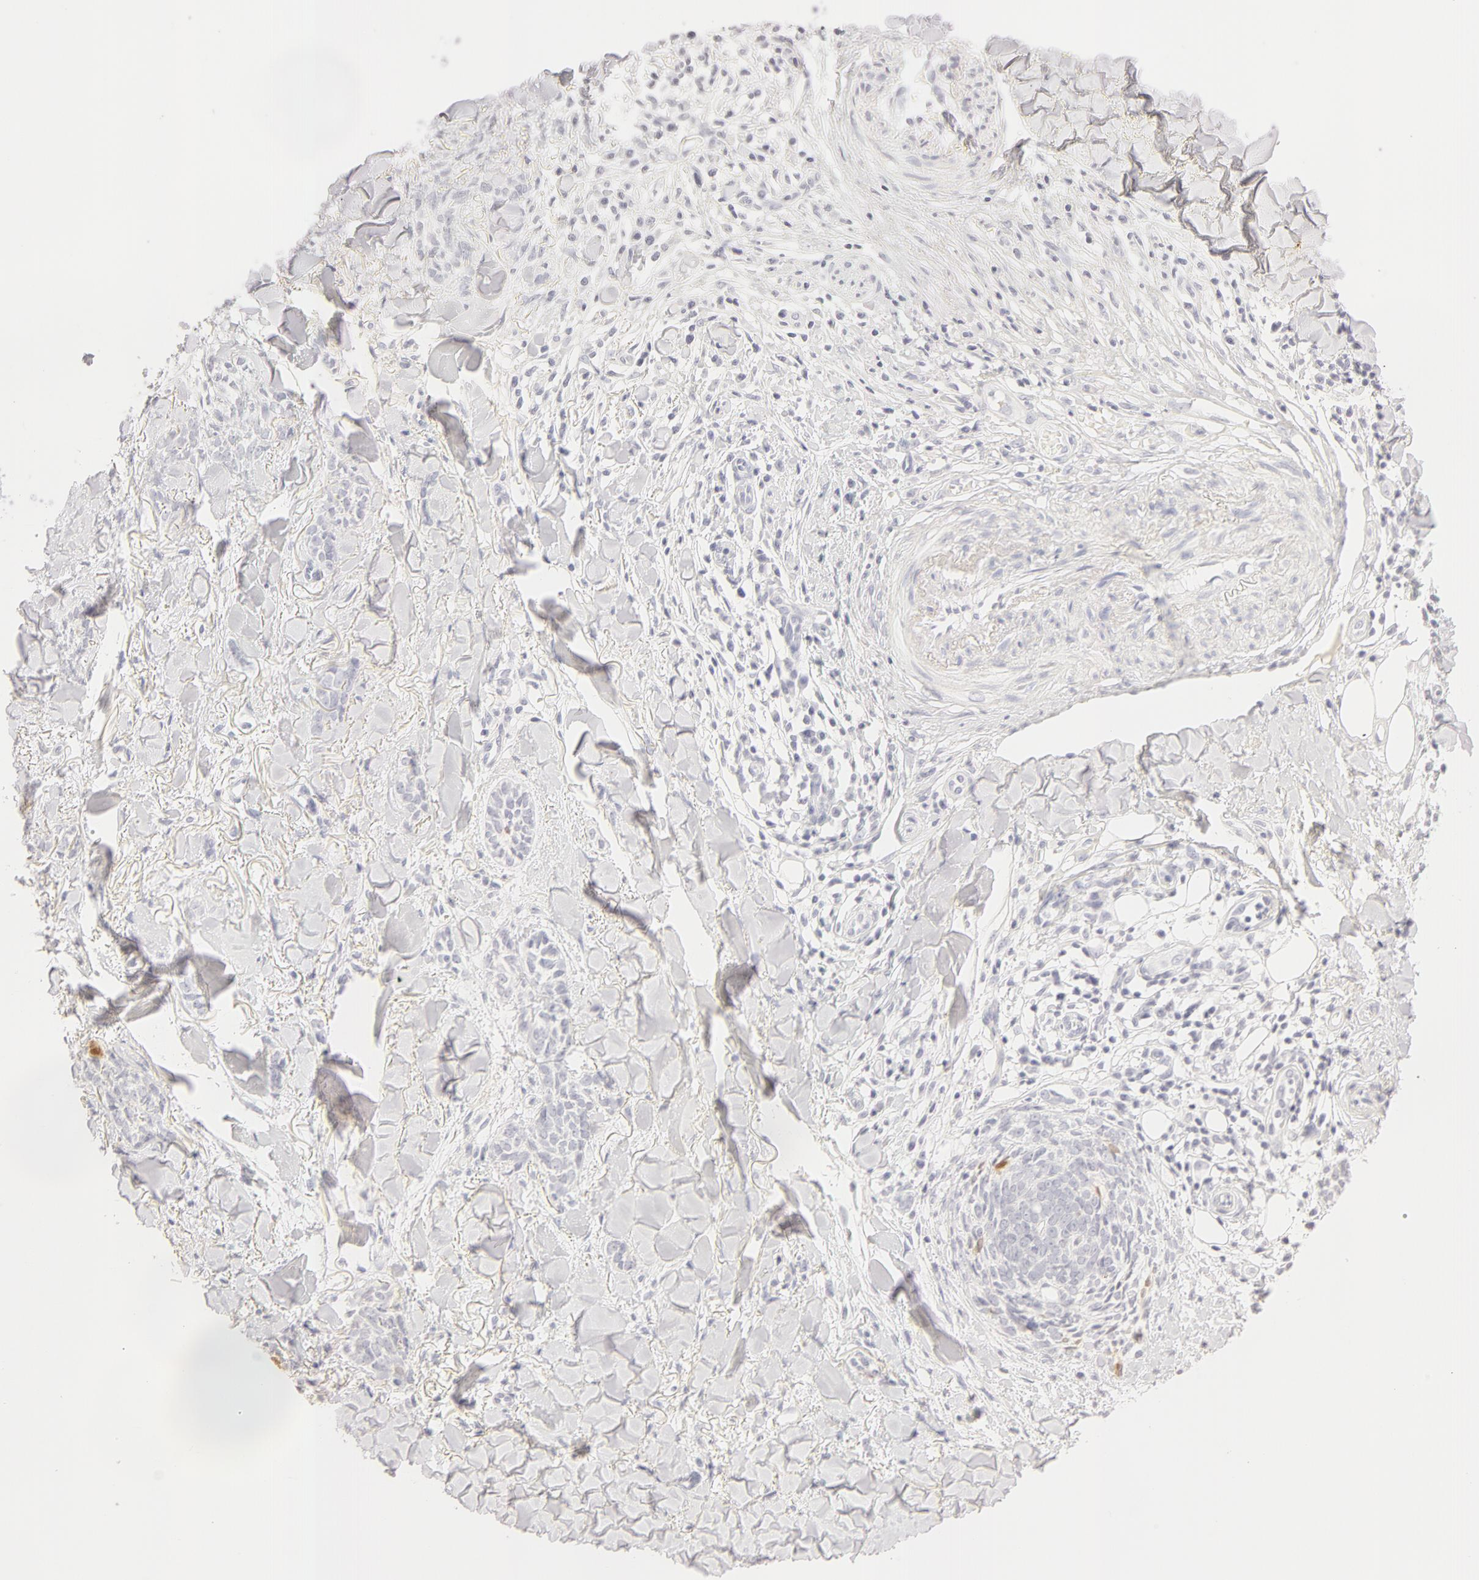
{"staining": {"intensity": "weak", "quantity": "<25%", "location": "cytoplasmic/membranous,nuclear"}, "tissue": "skin cancer", "cell_type": "Tumor cells", "image_type": "cancer", "snomed": [{"axis": "morphology", "description": "Basal cell carcinoma"}, {"axis": "topography", "description": "Skin"}], "caption": "This is a photomicrograph of IHC staining of basal cell carcinoma (skin), which shows no positivity in tumor cells.", "gene": "LGALS7B", "patient": {"sex": "female", "age": 81}}